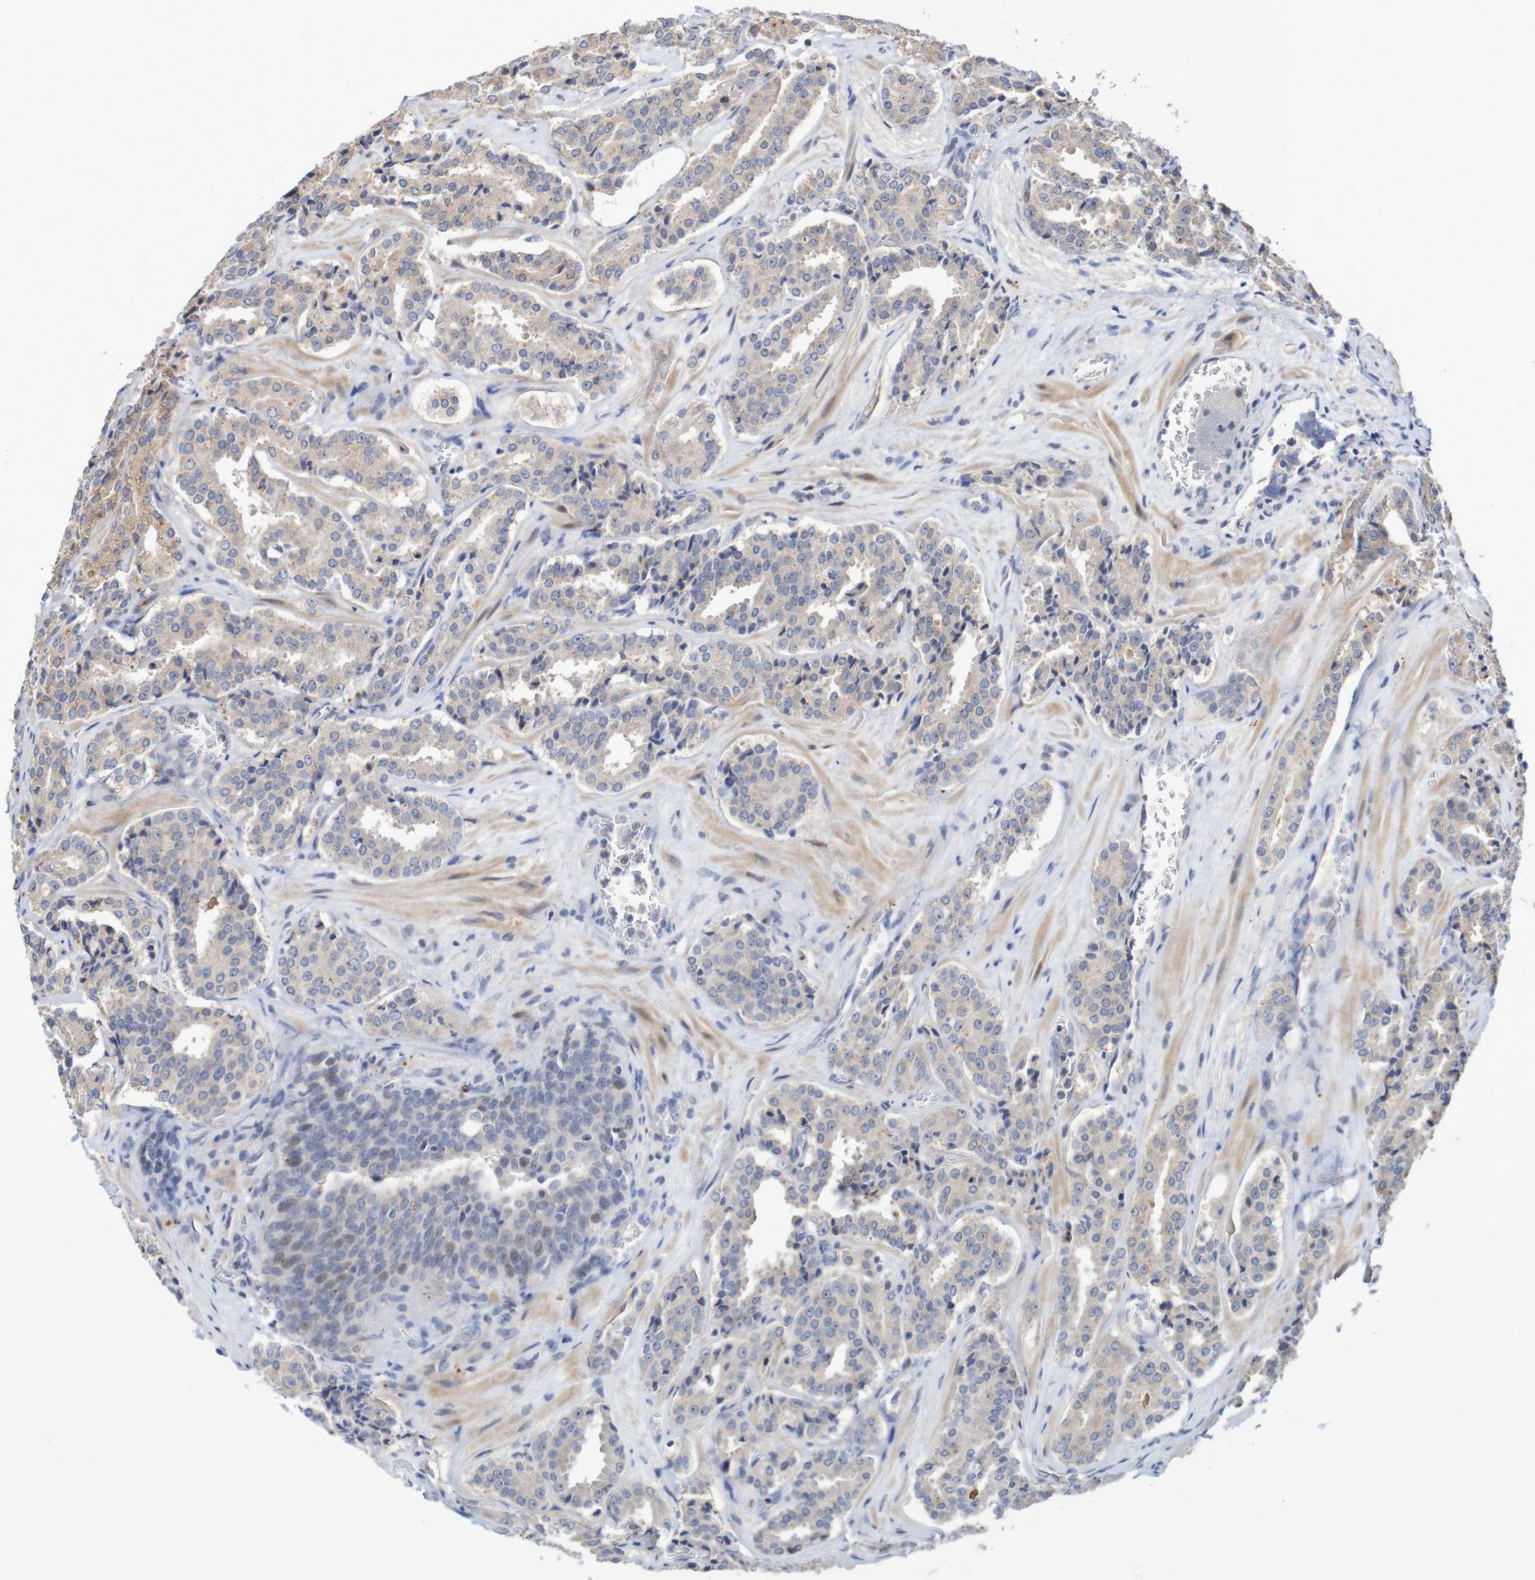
{"staining": {"intensity": "negative", "quantity": "none", "location": "none"}, "tissue": "prostate cancer", "cell_type": "Tumor cells", "image_type": "cancer", "snomed": [{"axis": "morphology", "description": "Adenocarcinoma, High grade"}, {"axis": "topography", "description": "Prostate"}], "caption": "Immunohistochemistry histopathology image of prostate cancer (high-grade adenocarcinoma) stained for a protein (brown), which shows no positivity in tumor cells. The staining is performed using DAB brown chromogen with nuclei counter-stained in using hematoxylin.", "gene": "FBP2", "patient": {"sex": "male", "age": 60}}